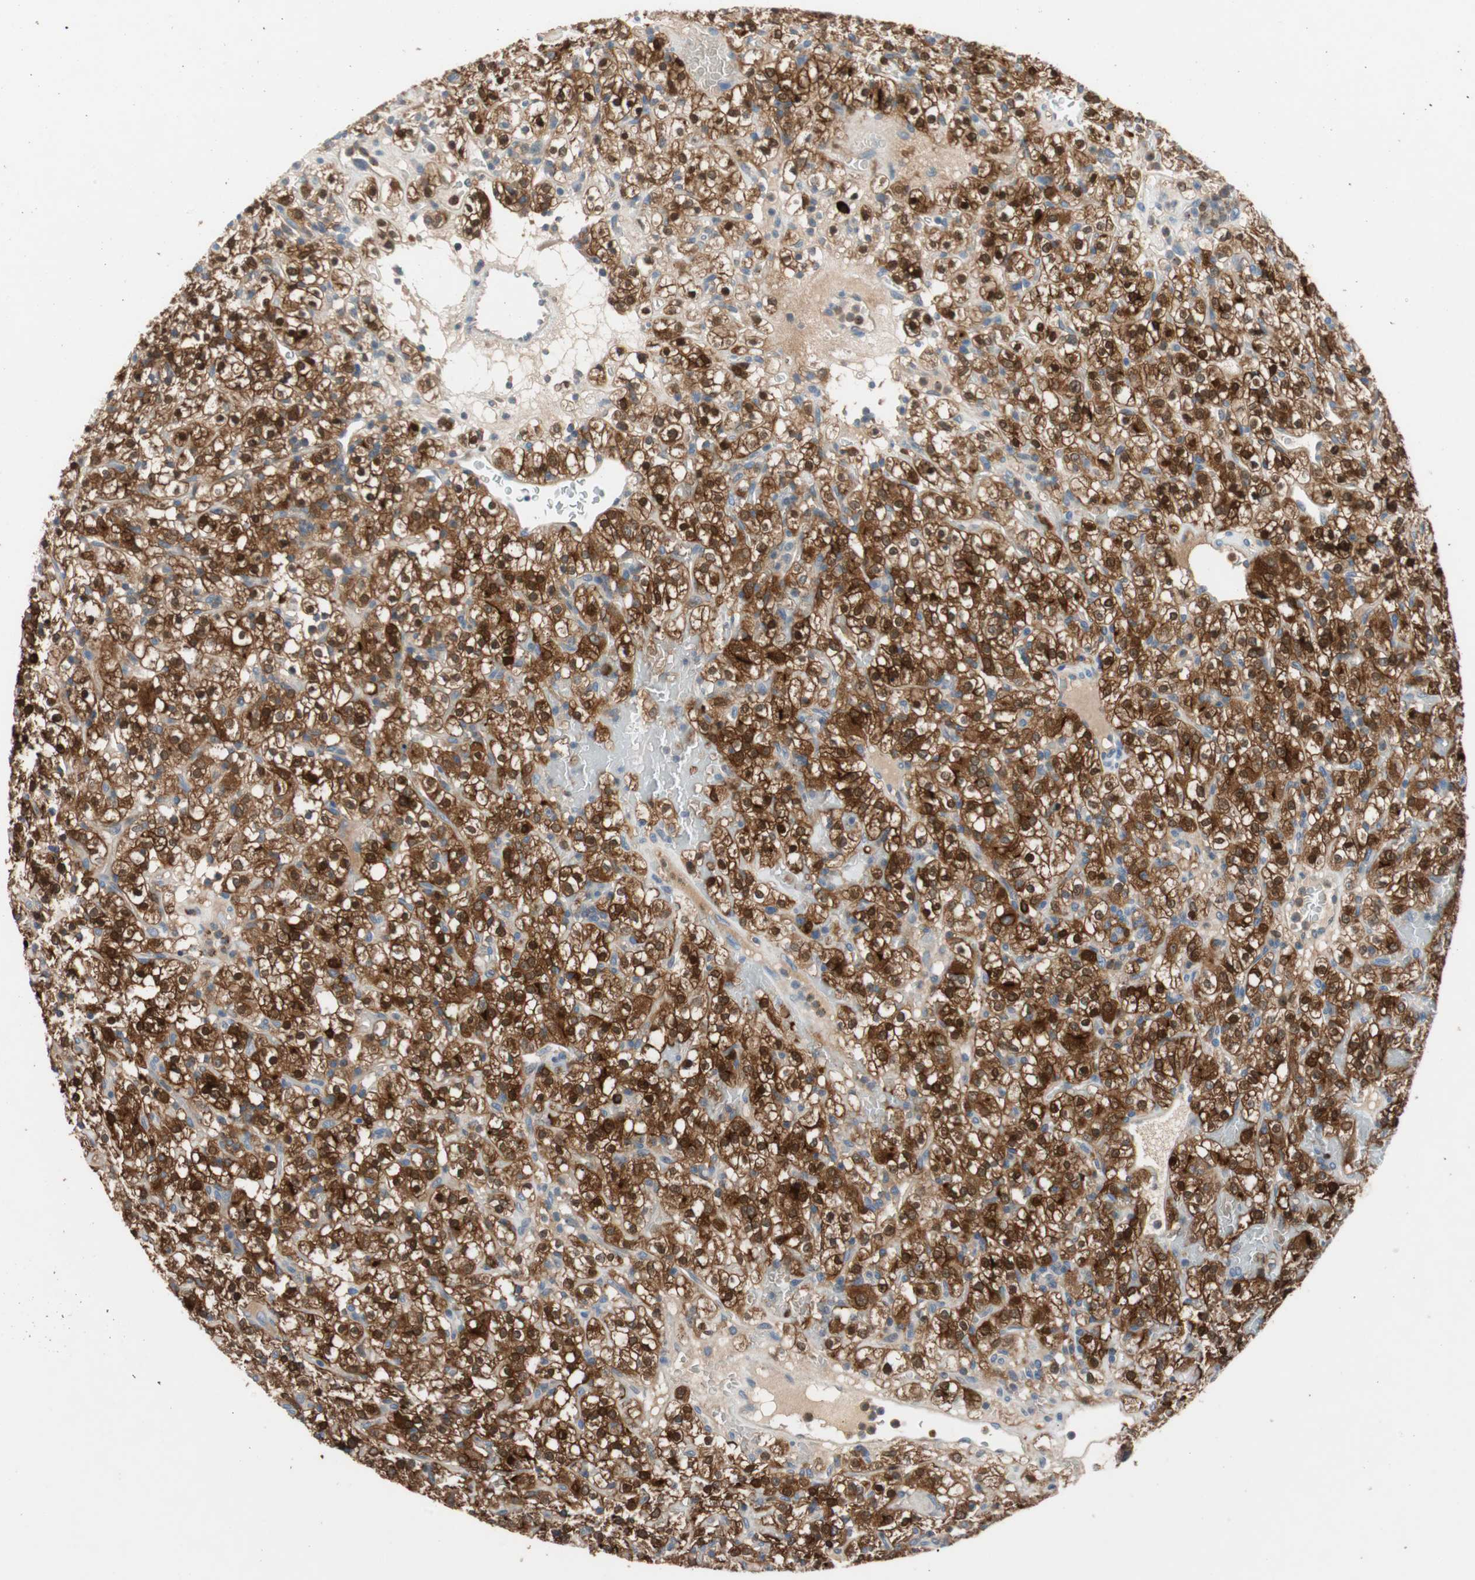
{"staining": {"intensity": "strong", "quantity": ">75%", "location": "cytoplasmic/membranous,nuclear"}, "tissue": "renal cancer", "cell_type": "Tumor cells", "image_type": "cancer", "snomed": [{"axis": "morphology", "description": "Normal tissue, NOS"}, {"axis": "morphology", "description": "Adenocarcinoma, NOS"}, {"axis": "topography", "description": "Kidney"}], "caption": "Human renal cancer stained with a brown dye displays strong cytoplasmic/membranous and nuclear positive expression in approximately >75% of tumor cells.", "gene": "PDZK1", "patient": {"sex": "female", "age": 72}}